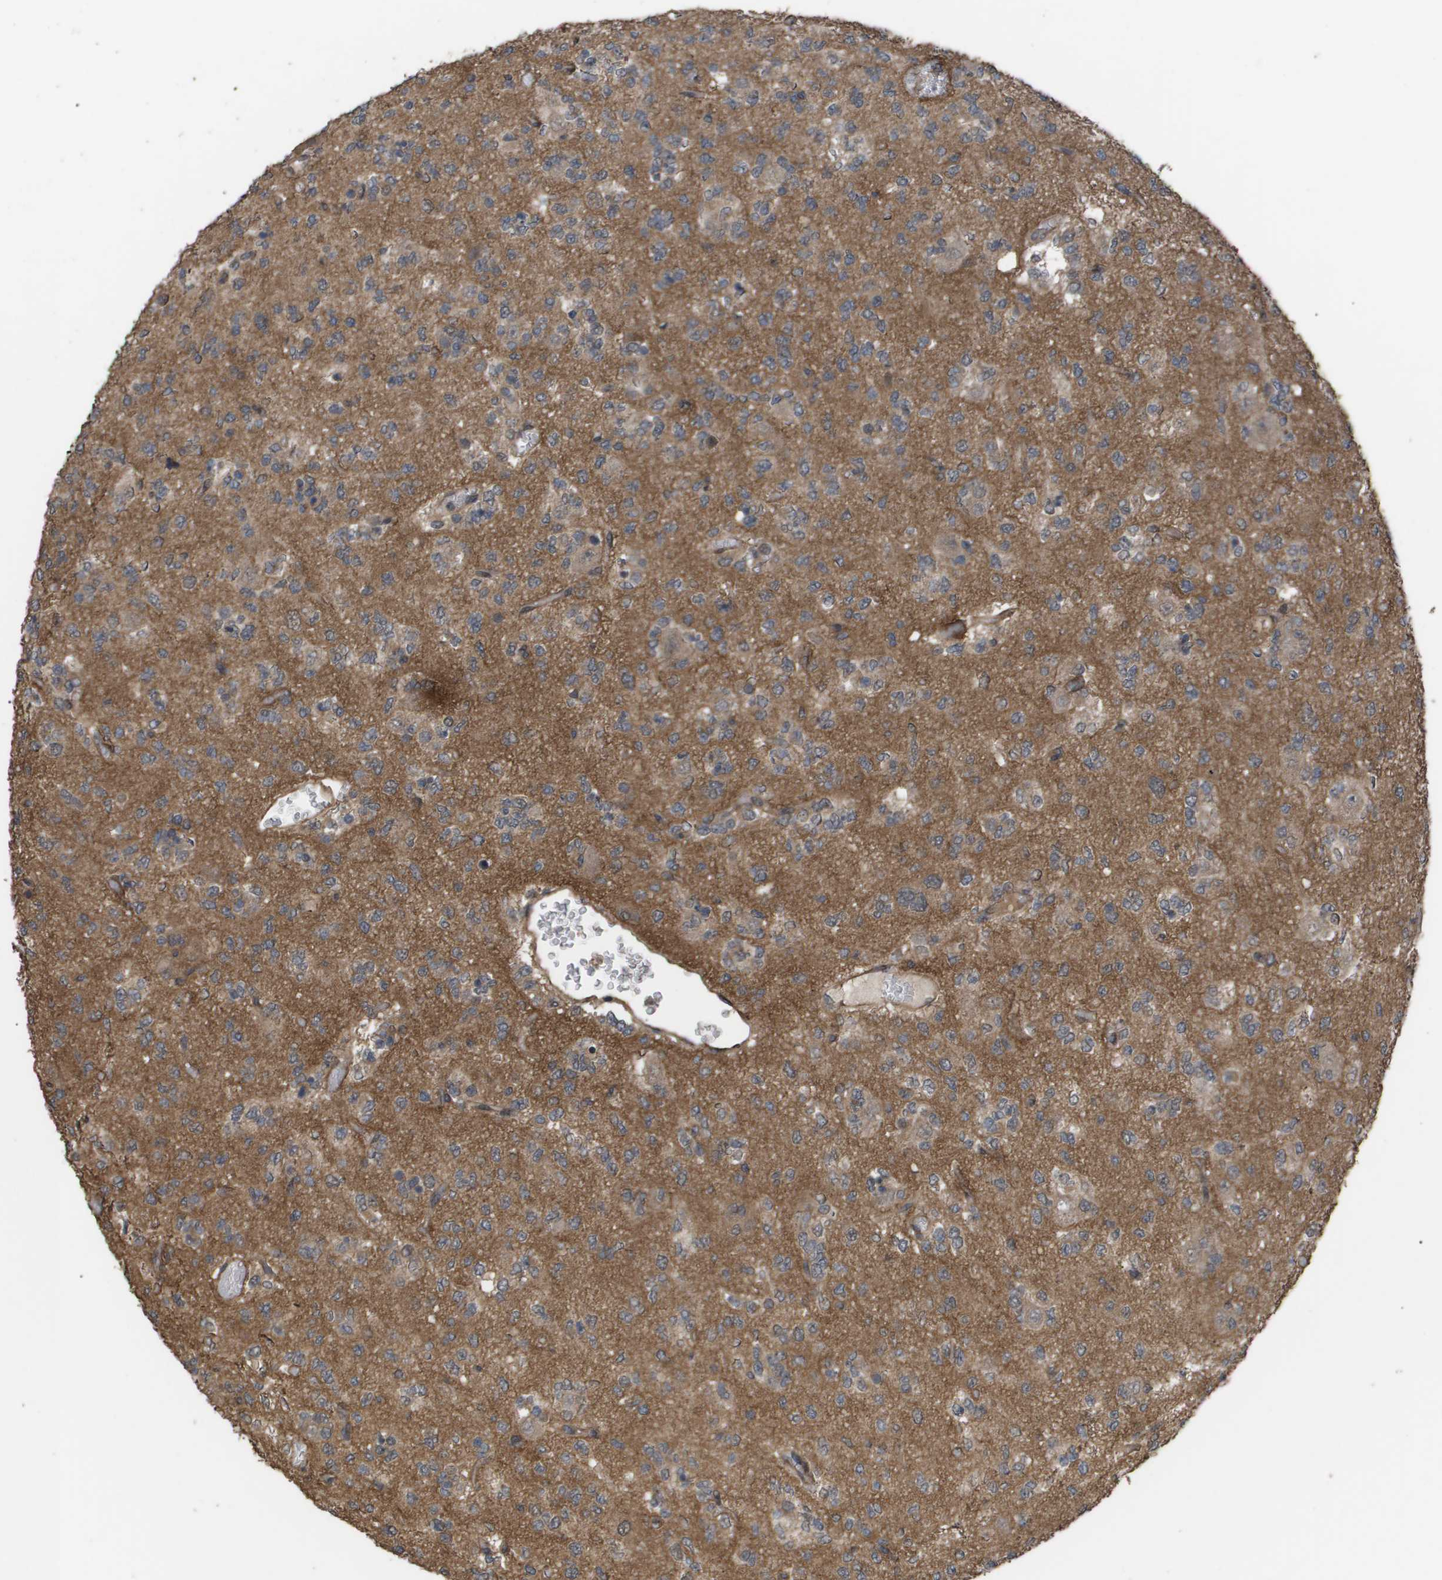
{"staining": {"intensity": "moderate", "quantity": "<25%", "location": "cytoplasmic/membranous"}, "tissue": "glioma", "cell_type": "Tumor cells", "image_type": "cancer", "snomed": [{"axis": "morphology", "description": "Glioma, malignant, Low grade"}, {"axis": "topography", "description": "Brain"}], "caption": "Immunohistochemical staining of malignant glioma (low-grade) displays moderate cytoplasmic/membranous protein staining in about <25% of tumor cells.", "gene": "CUL5", "patient": {"sex": "male", "age": 38}}